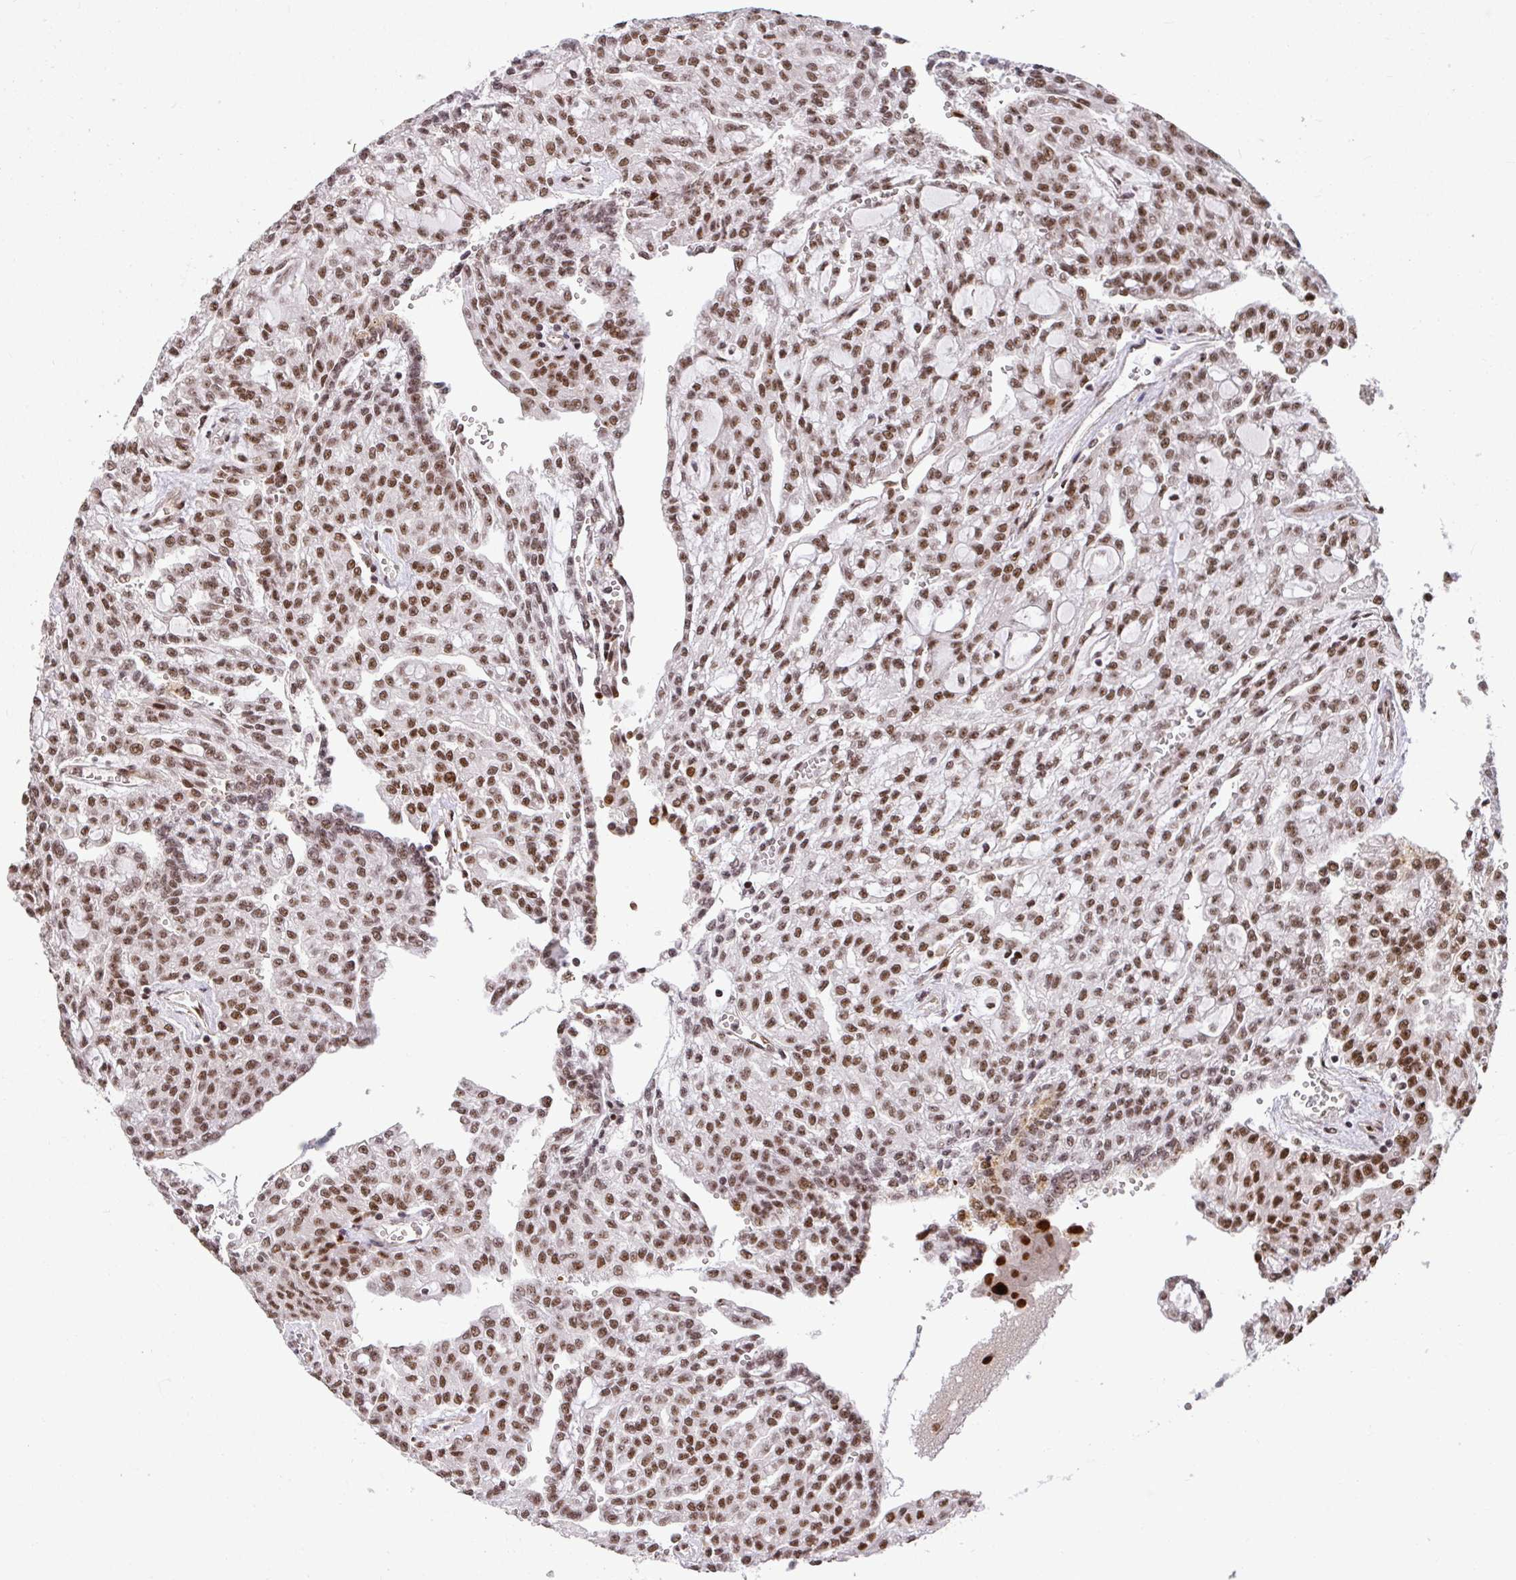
{"staining": {"intensity": "moderate", "quantity": ">75%", "location": "nuclear"}, "tissue": "renal cancer", "cell_type": "Tumor cells", "image_type": "cancer", "snomed": [{"axis": "morphology", "description": "Adenocarcinoma, NOS"}, {"axis": "topography", "description": "Kidney"}], "caption": "Moderate nuclear staining is identified in about >75% of tumor cells in renal cancer (adenocarcinoma).", "gene": "U2AF1", "patient": {"sex": "male", "age": 63}}